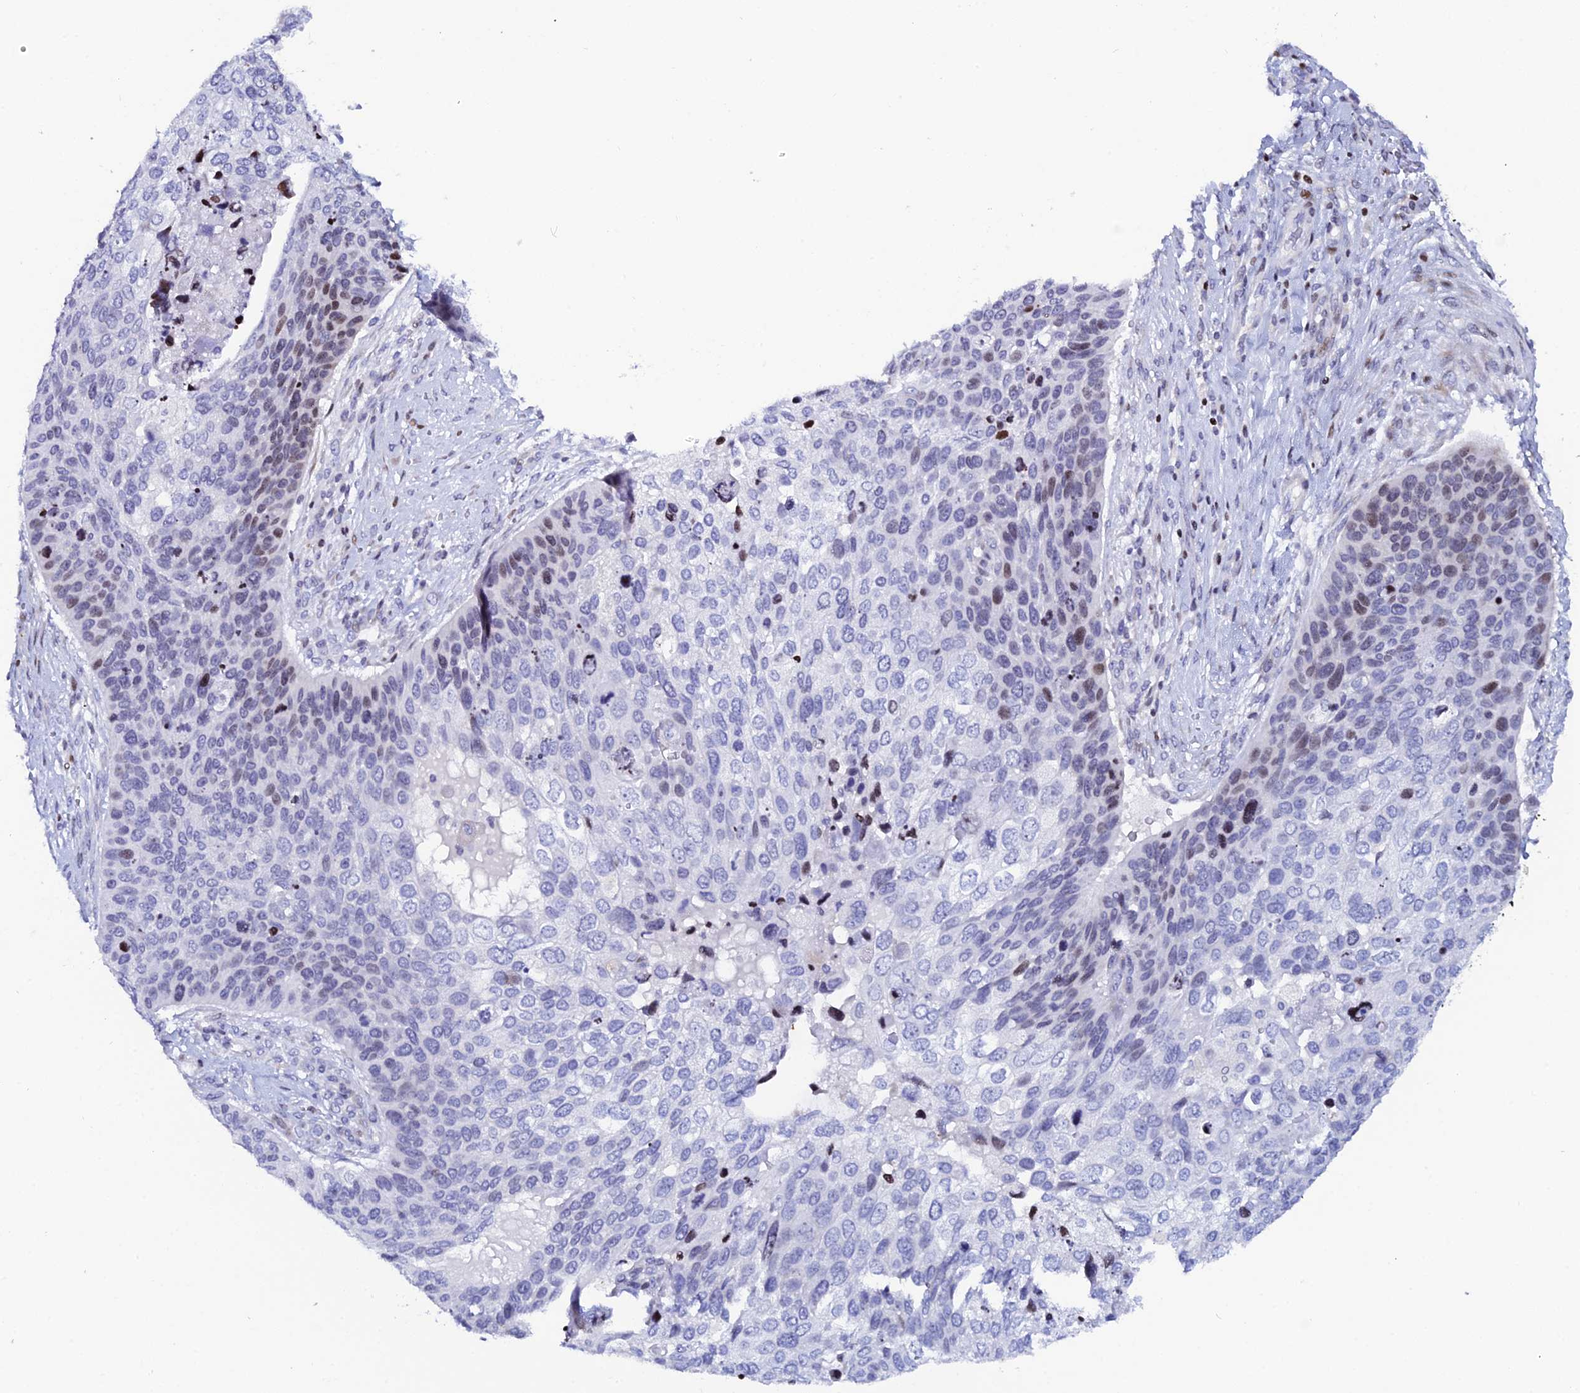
{"staining": {"intensity": "moderate", "quantity": "<25%", "location": "nuclear"}, "tissue": "skin cancer", "cell_type": "Tumor cells", "image_type": "cancer", "snomed": [{"axis": "morphology", "description": "Basal cell carcinoma"}, {"axis": "topography", "description": "Skin"}], "caption": "Basal cell carcinoma (skin) was stained to show a protein in brown. There is low levels of moderate nuclear staining in about <25% of tumor cells.", "gene": "MYNN", "patient": {"sex": "female", "age": 74}}